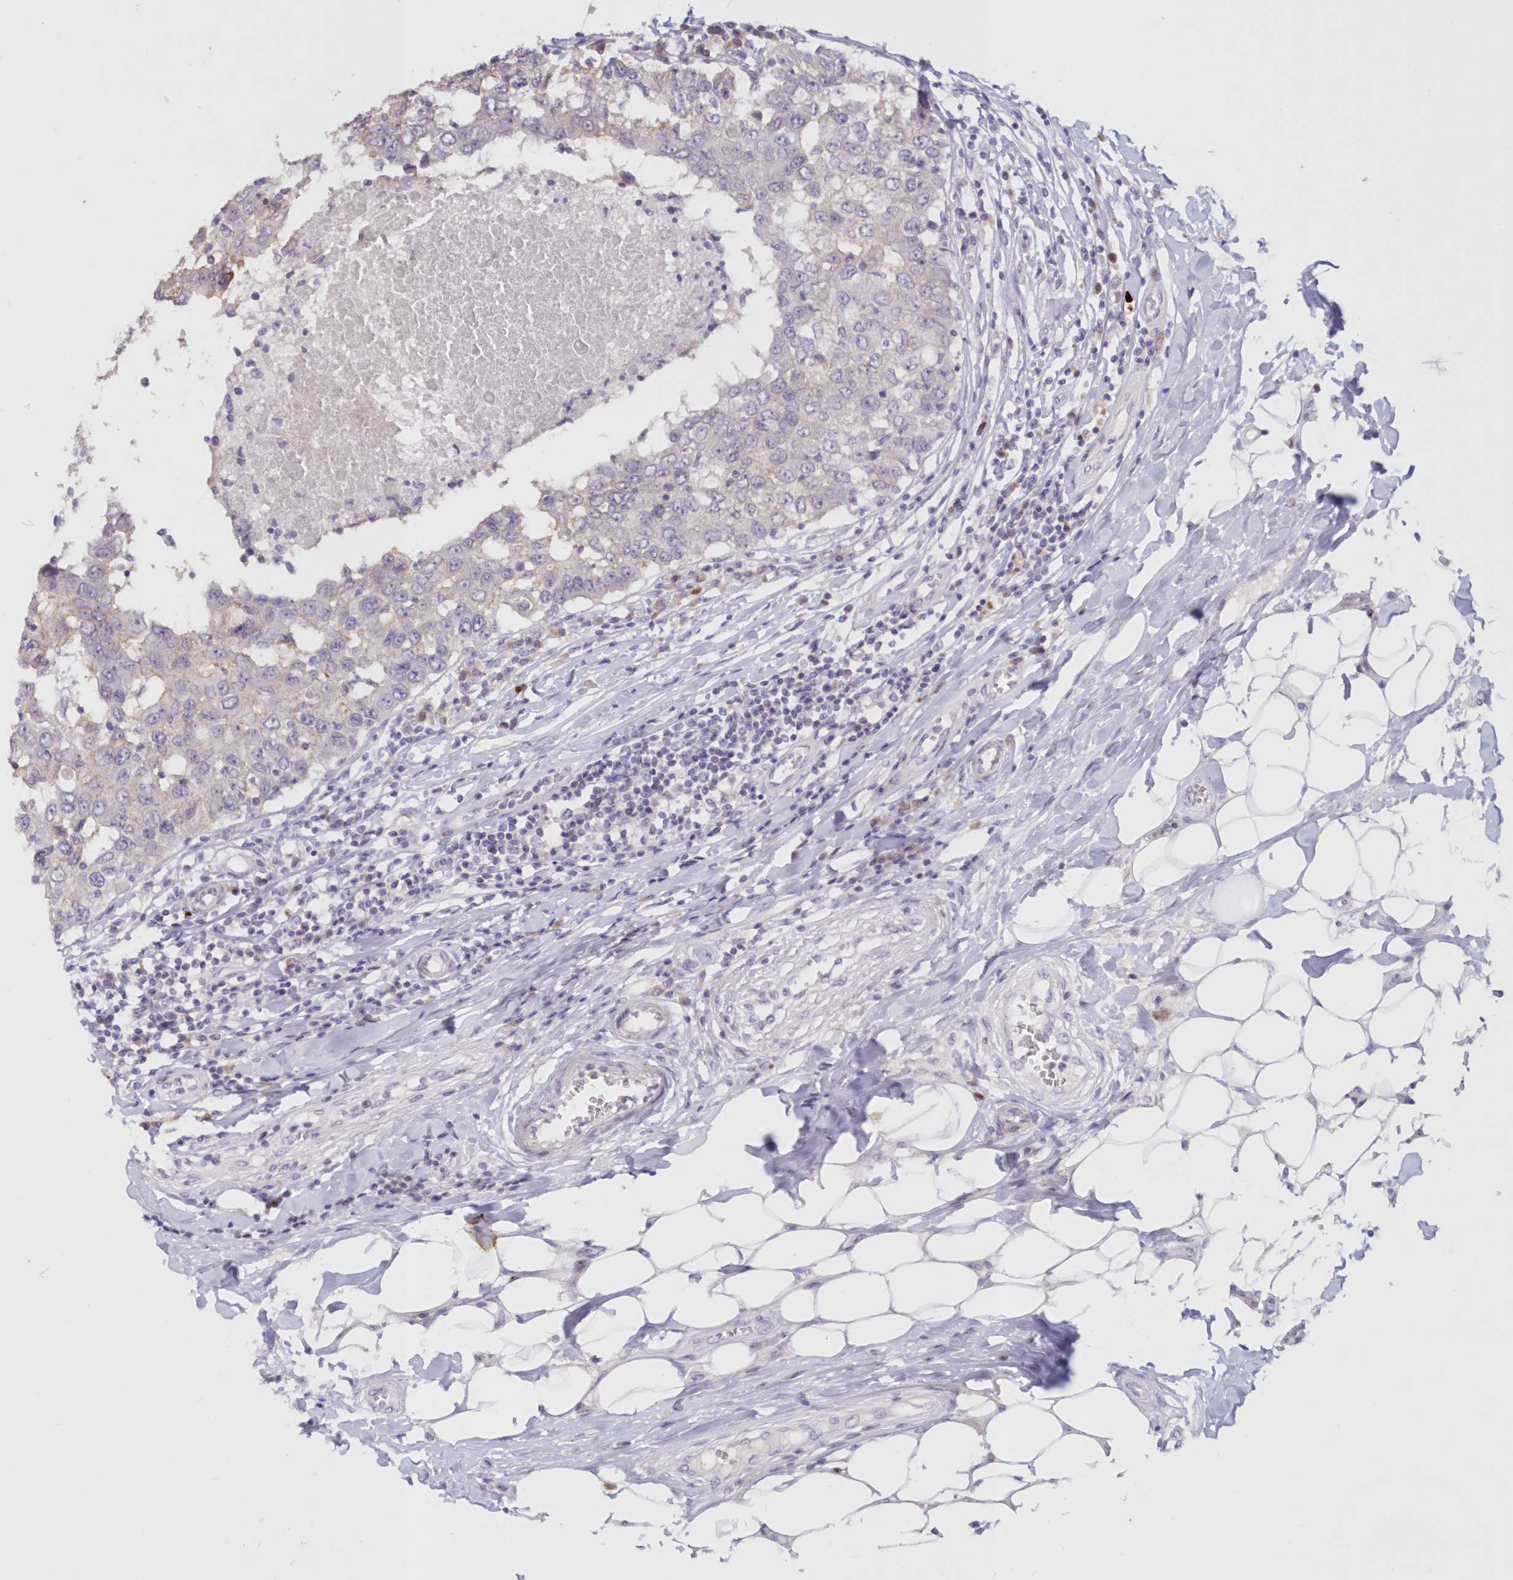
{"staining": {"intensity": "weak", "quantity": "<25%", "location": "cytoplasmic/membranous"}, "tissue": "breast cancer", "cell_type": "Tumor cells", "image_type": "cancer", "snomed": [{"axis": "morphology", "description": "Duct carcinoma"}, {"axis": "topography", "description": "Breast"}], "caption": "High power microscopy image of an IHC micrograph of intraductal carcinoma (breast), revealing no significant positivity in tumor cells.", "gene": "SNED1", "patient": {"sex": "female", "age": 27}}